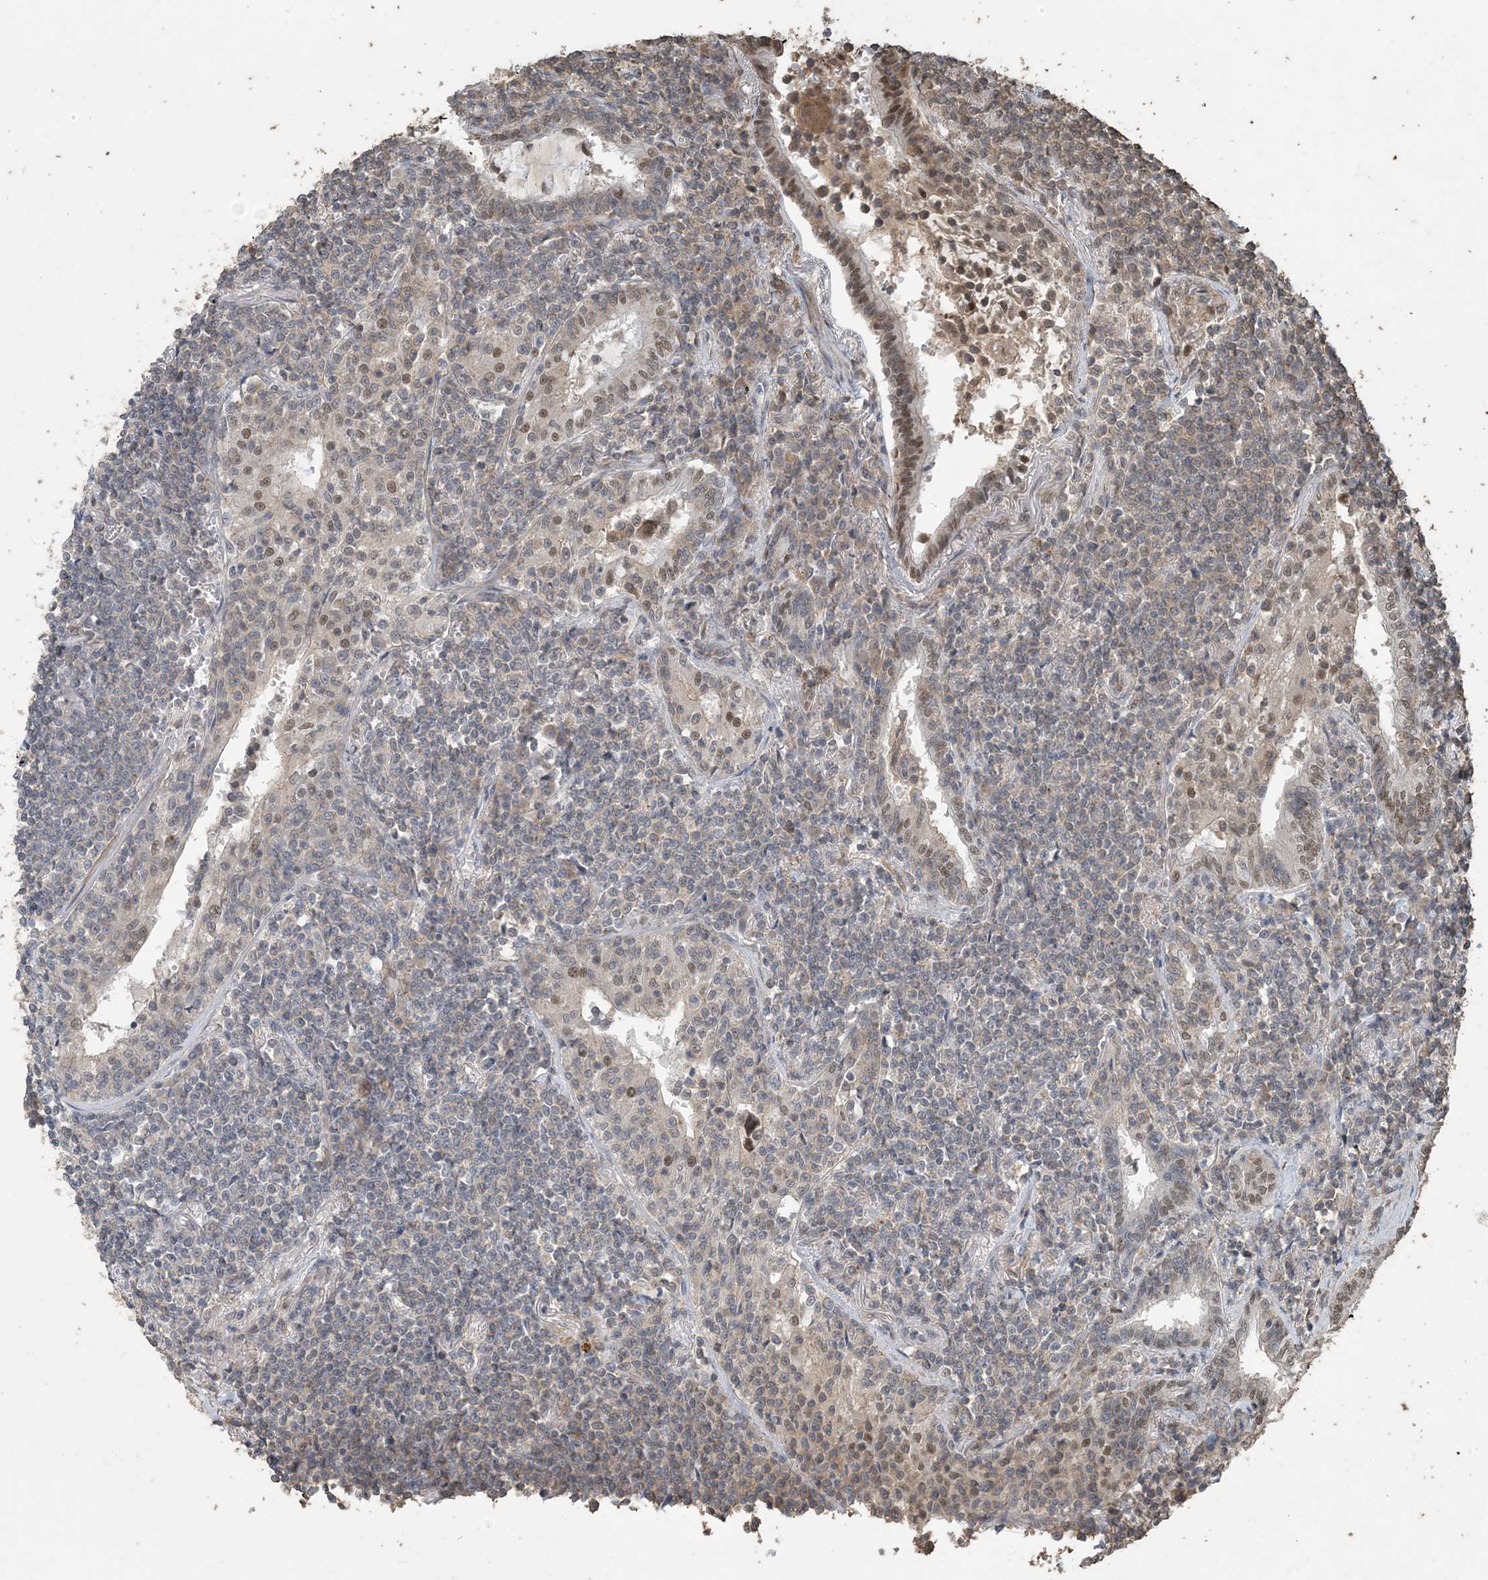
{"staining": {"intensity": "negative", "quantity": "none", "location": "none"}, "tissue": "lymphoma", "cell_type": "Tumor cells", "image_type": "cancer", "snomed": [{"axis": "morphology", "description": "Malignant lymphoma, non-Hodgkin's type, Low grade"}, {"axis": "topography", "description": "Lung"}], "caption": "IHC histopathology image of neoplastic tissue: lymphoma stained with DAB demonstrates no significant protein expression in tumor cells.", "gene": "ZC3H12A", "patient": {"sex": "female", "age": 71}}